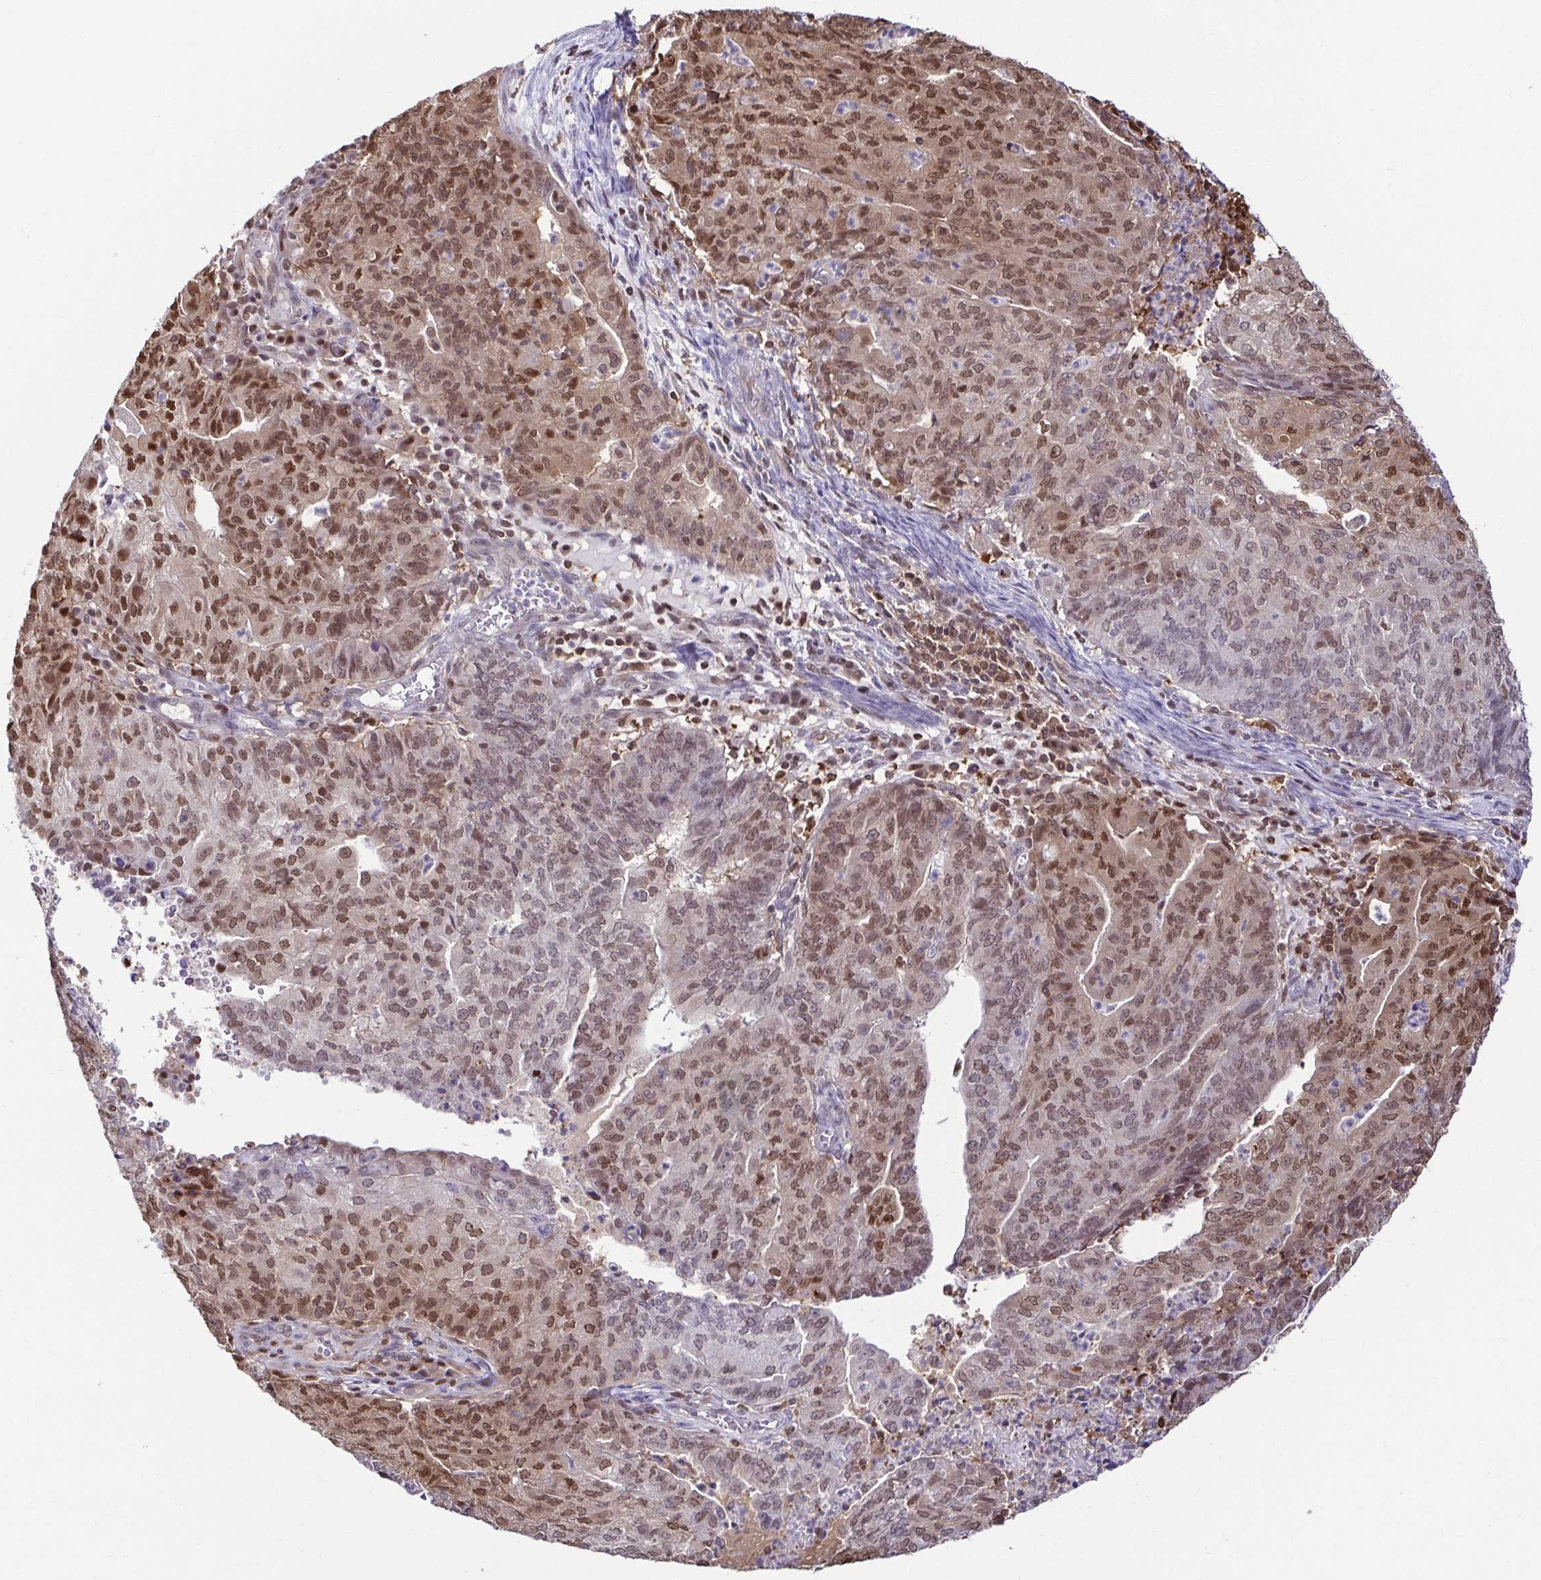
{"staining": {"intensity": "moderate", "quantity": ">75%", "location": "nuclear"}, "tissue": "endometrial cancer", "cell_type": "Tumor cells", "image_type": "cancer", "snomed": [{"axis": "morphology", "description": "Adenocarcinoma, NOS"}, {"axis": "topography", "description": "Endometrium"}], "caption": "Adenocarcinoma (endometrial) stained with a brown dye exhibits moderate nuclear positive staining in approximately >75% of tumor cells.", "gene": "PSMB9", "patient": {"sex": "female", "age": 82}}